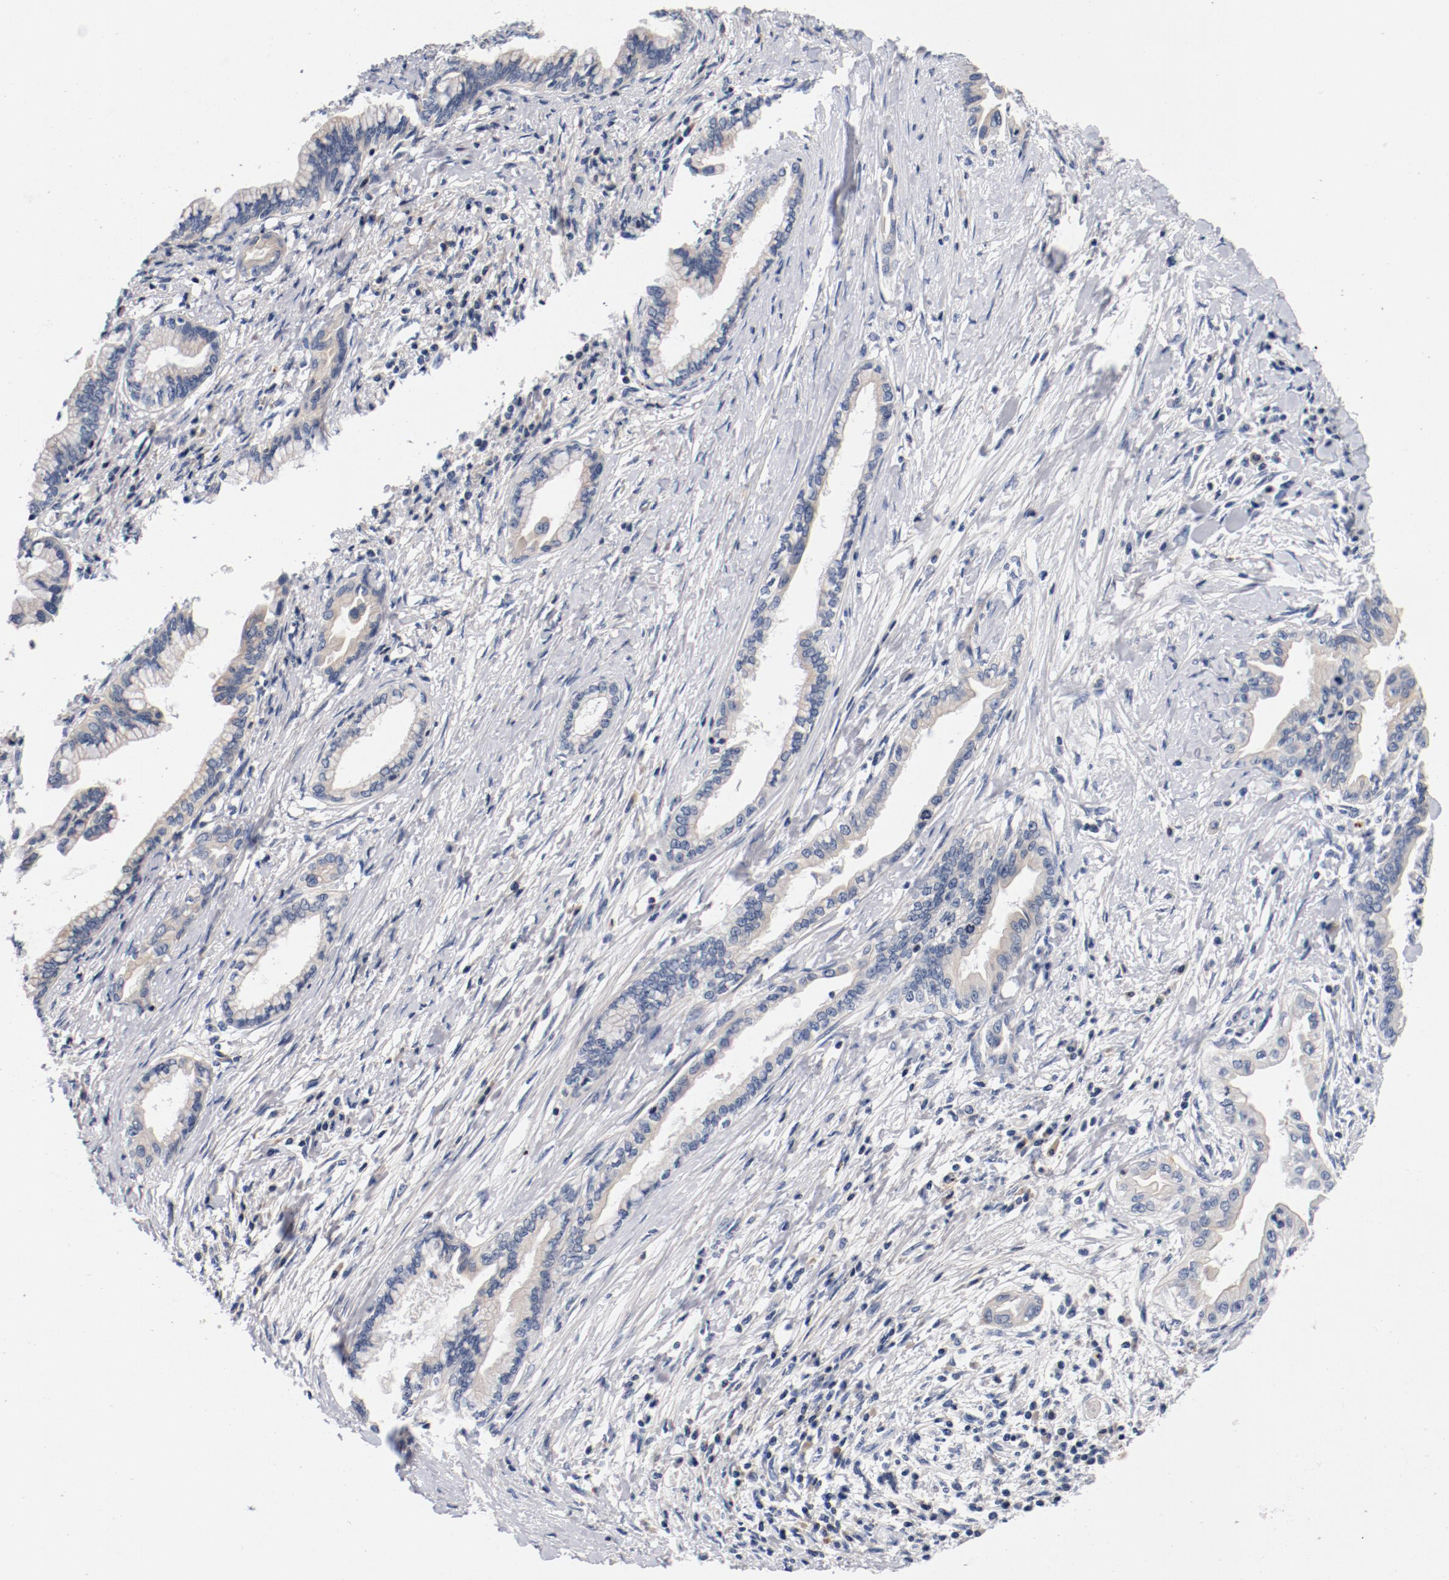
{"staining": {"intensity": "negative", "quantity": "none", "location": "none"}, "tissue": "pancreatic cancer", "cell_type": "Tumor cells", "image_type": "cancer", "snomed": [{"axis": "morphology", "description": "Adenocarcinoma, NOS"}, {"axis": "topography", "description": "Pancreas"}], "caption": "There is no significant staining in tumor cells of adenocarcinoma (pancreatic). Nuclei are stained in blue.", "gene": "PIM1", "patient": {"sex": "female", "age": 64}}